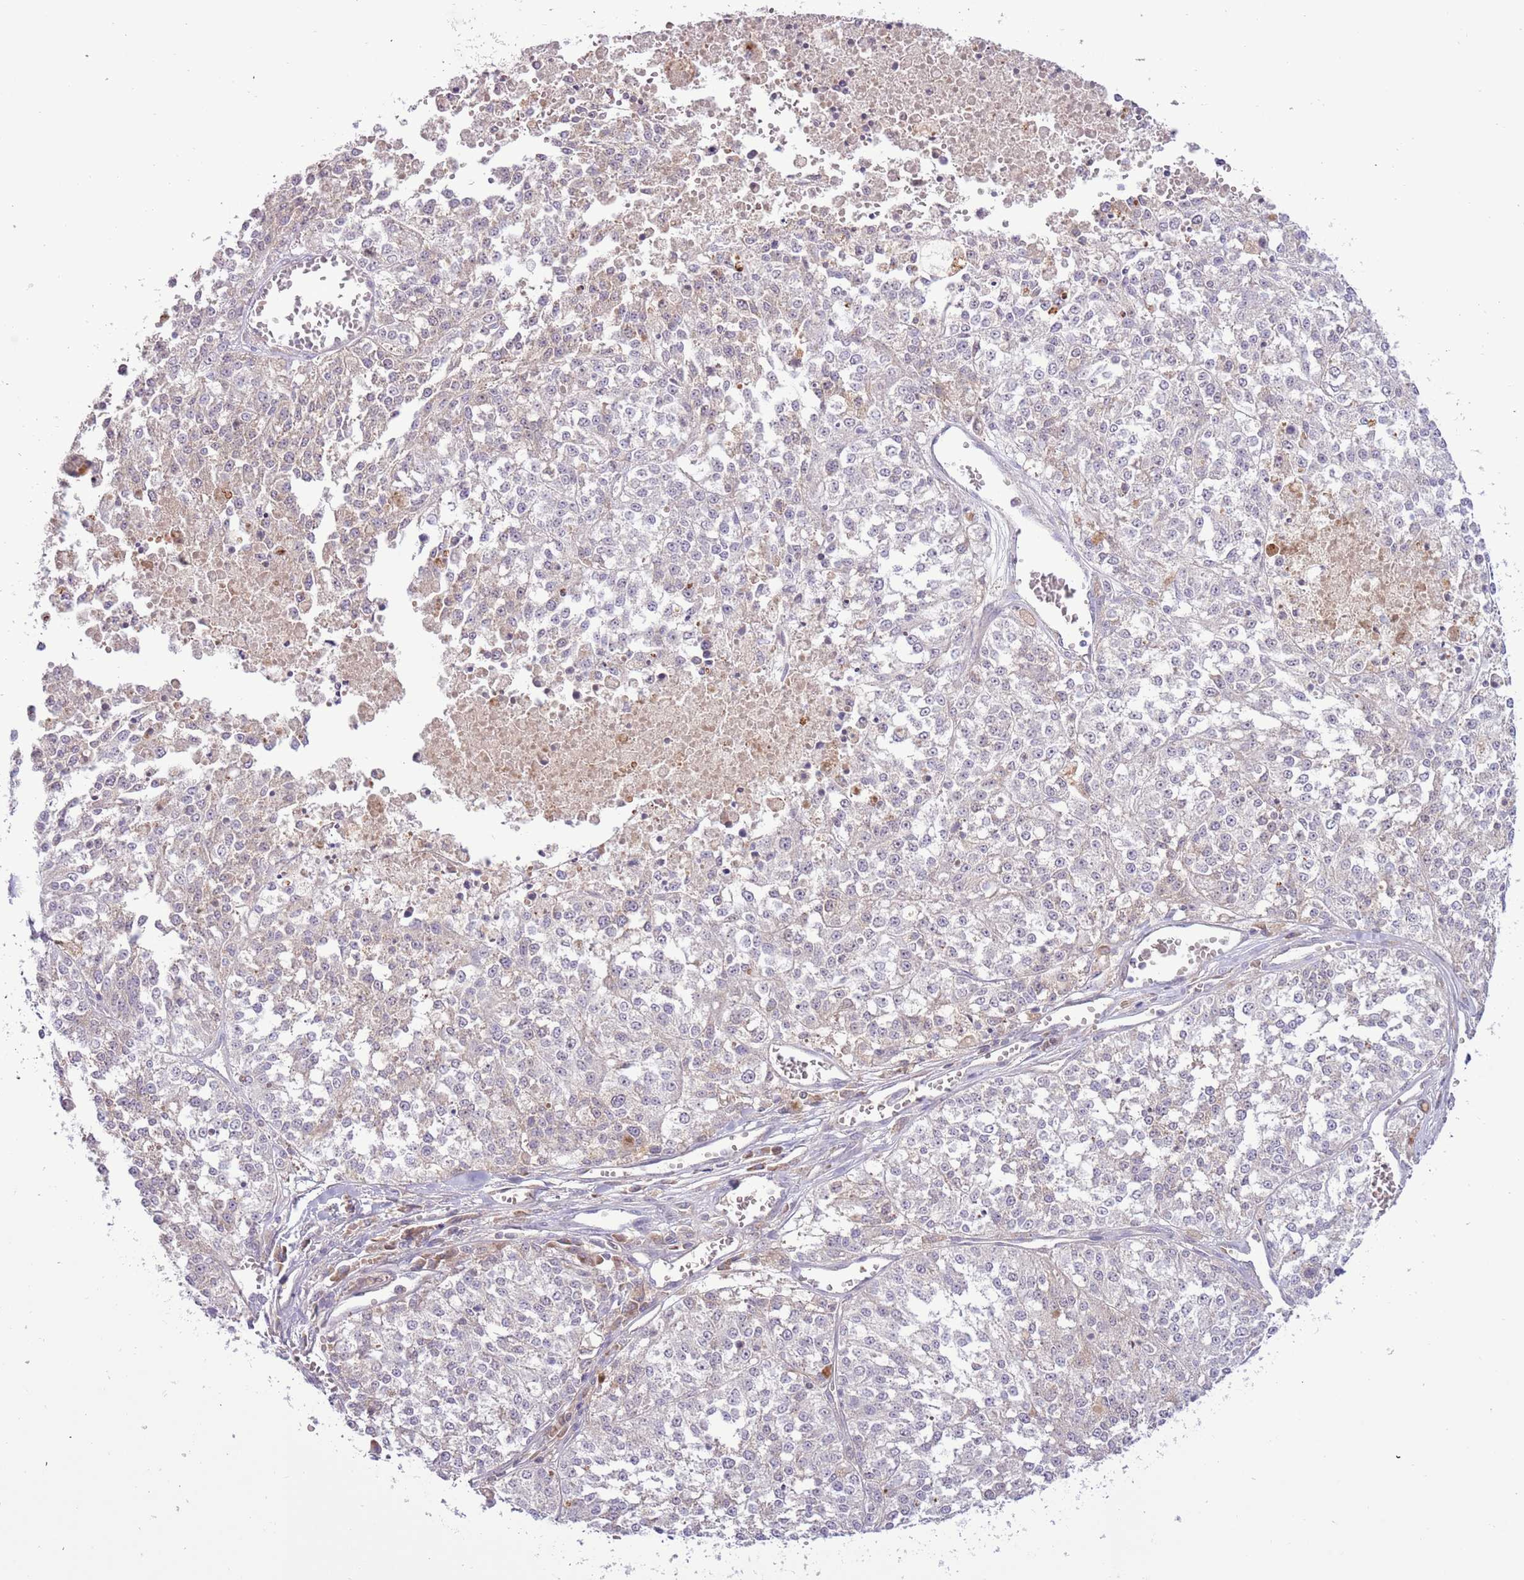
{"staining": {"intensity": "negative", "quantity": "none", "location": "none"}, "tissue": "melanoma", "cell_type": "Tumor cells", "image_type": "cancer", "snomed": [{"axis": "morphology", "description": "Malignant melanoma, NOS"}, {"axis": "topography", "description": "Skin"}], "caption": "Photomicrograph shows no protein positivity in tumor cells of melanoma tissue.", "gene": "SHROOM3", "patient": {"sex": "female", "age": 64}}